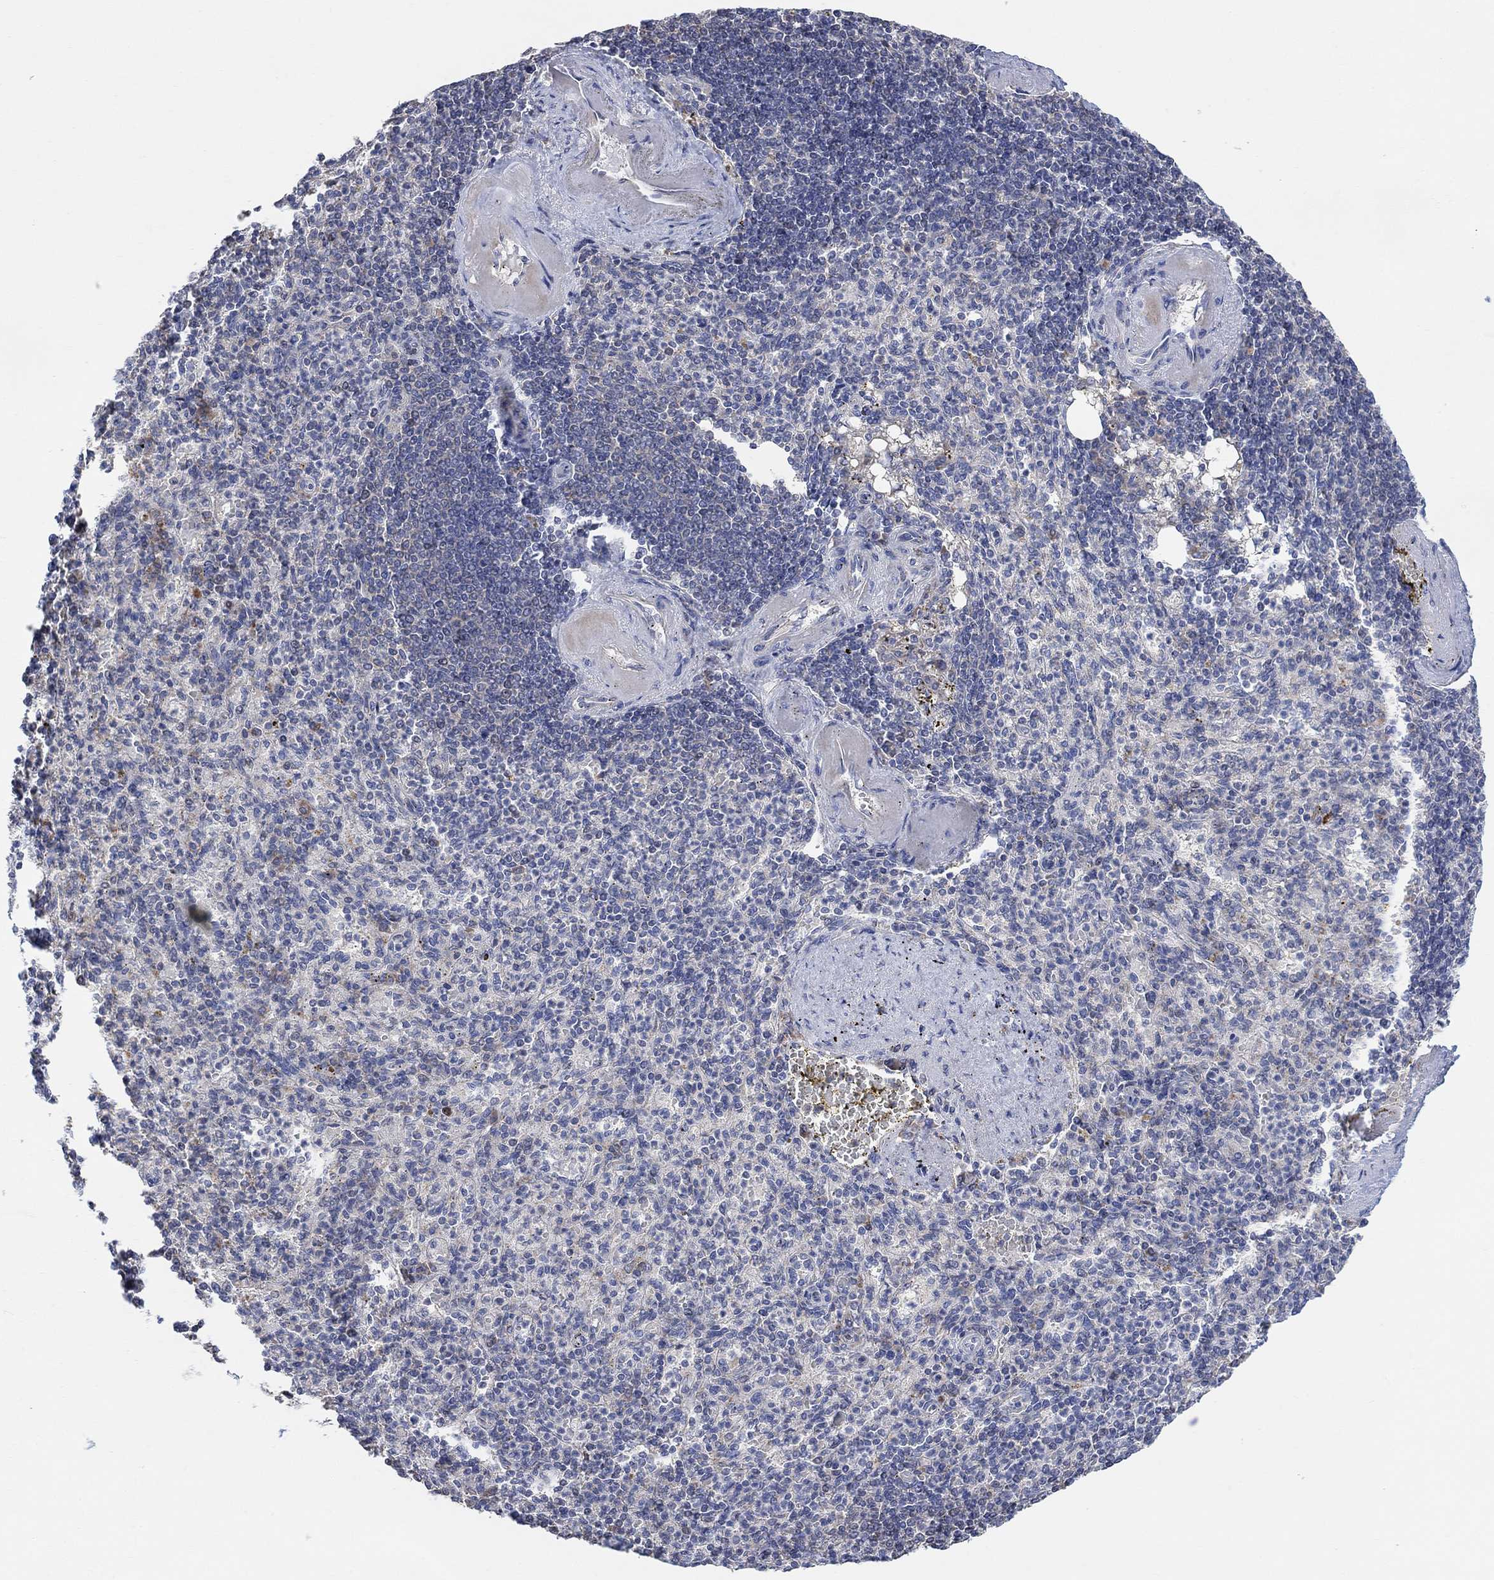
{"staining": {"intensity": "negative", "quantity": "none", "location": "none"}, "tissue": "spleen", "cell_type": "Cells in red pulp", "image_type": "normal", "snomed": [{"axis": "morphology", "description": "Normal tissue, NOS"}, {"axis": "topography", "description": "Spleen"}], "caption": "A high-resolution histopathology image shows immunohistochemistry staining of unremarkable spleen, which shows no significant expression in cells in red pulp.", "gene": "CNTF", "patient": {"sex": "female", "age": 74}}